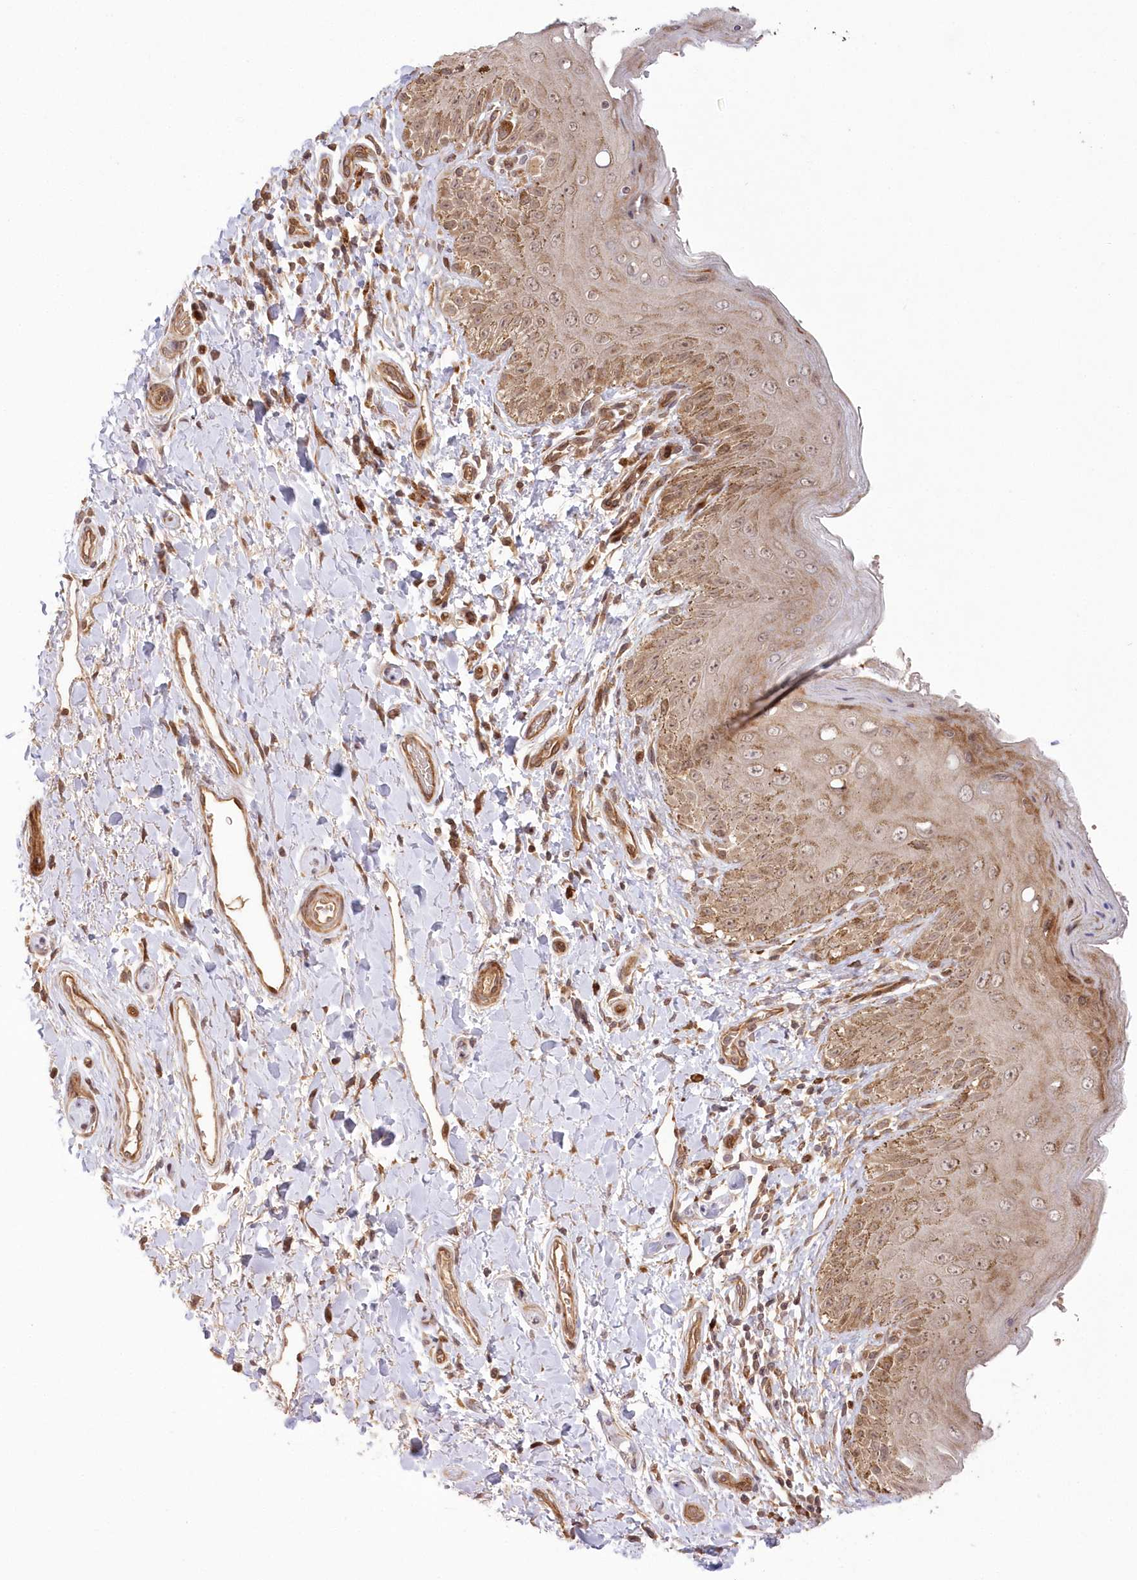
{"staining": {"intensity": "moderate", "quantity": ">75%", "location": "cytoplasmic/membranous,nuclear"}, "tissue": "skin", "cell_type": "Epidermal cells", "image_type": "normal", "snomed": [{"axis": "morphology", "description": "Normal tissue, NOS"}, {"axis": "topography", "description": "Anal"}], "caption": "High-power microscopy captured an IHC photomicrograph of unremarkable skin, revealing moderate cytoplasmic/membranous,nuclear staining in approximately >75% of epidermal cells. The protein of interest is stained brown, and the nuclei are stained in blue (DAB IHC with brightfield microscopy, high magnification).", "gene": "UBTD2", "patient": {"sex": "male", "age": 44}}